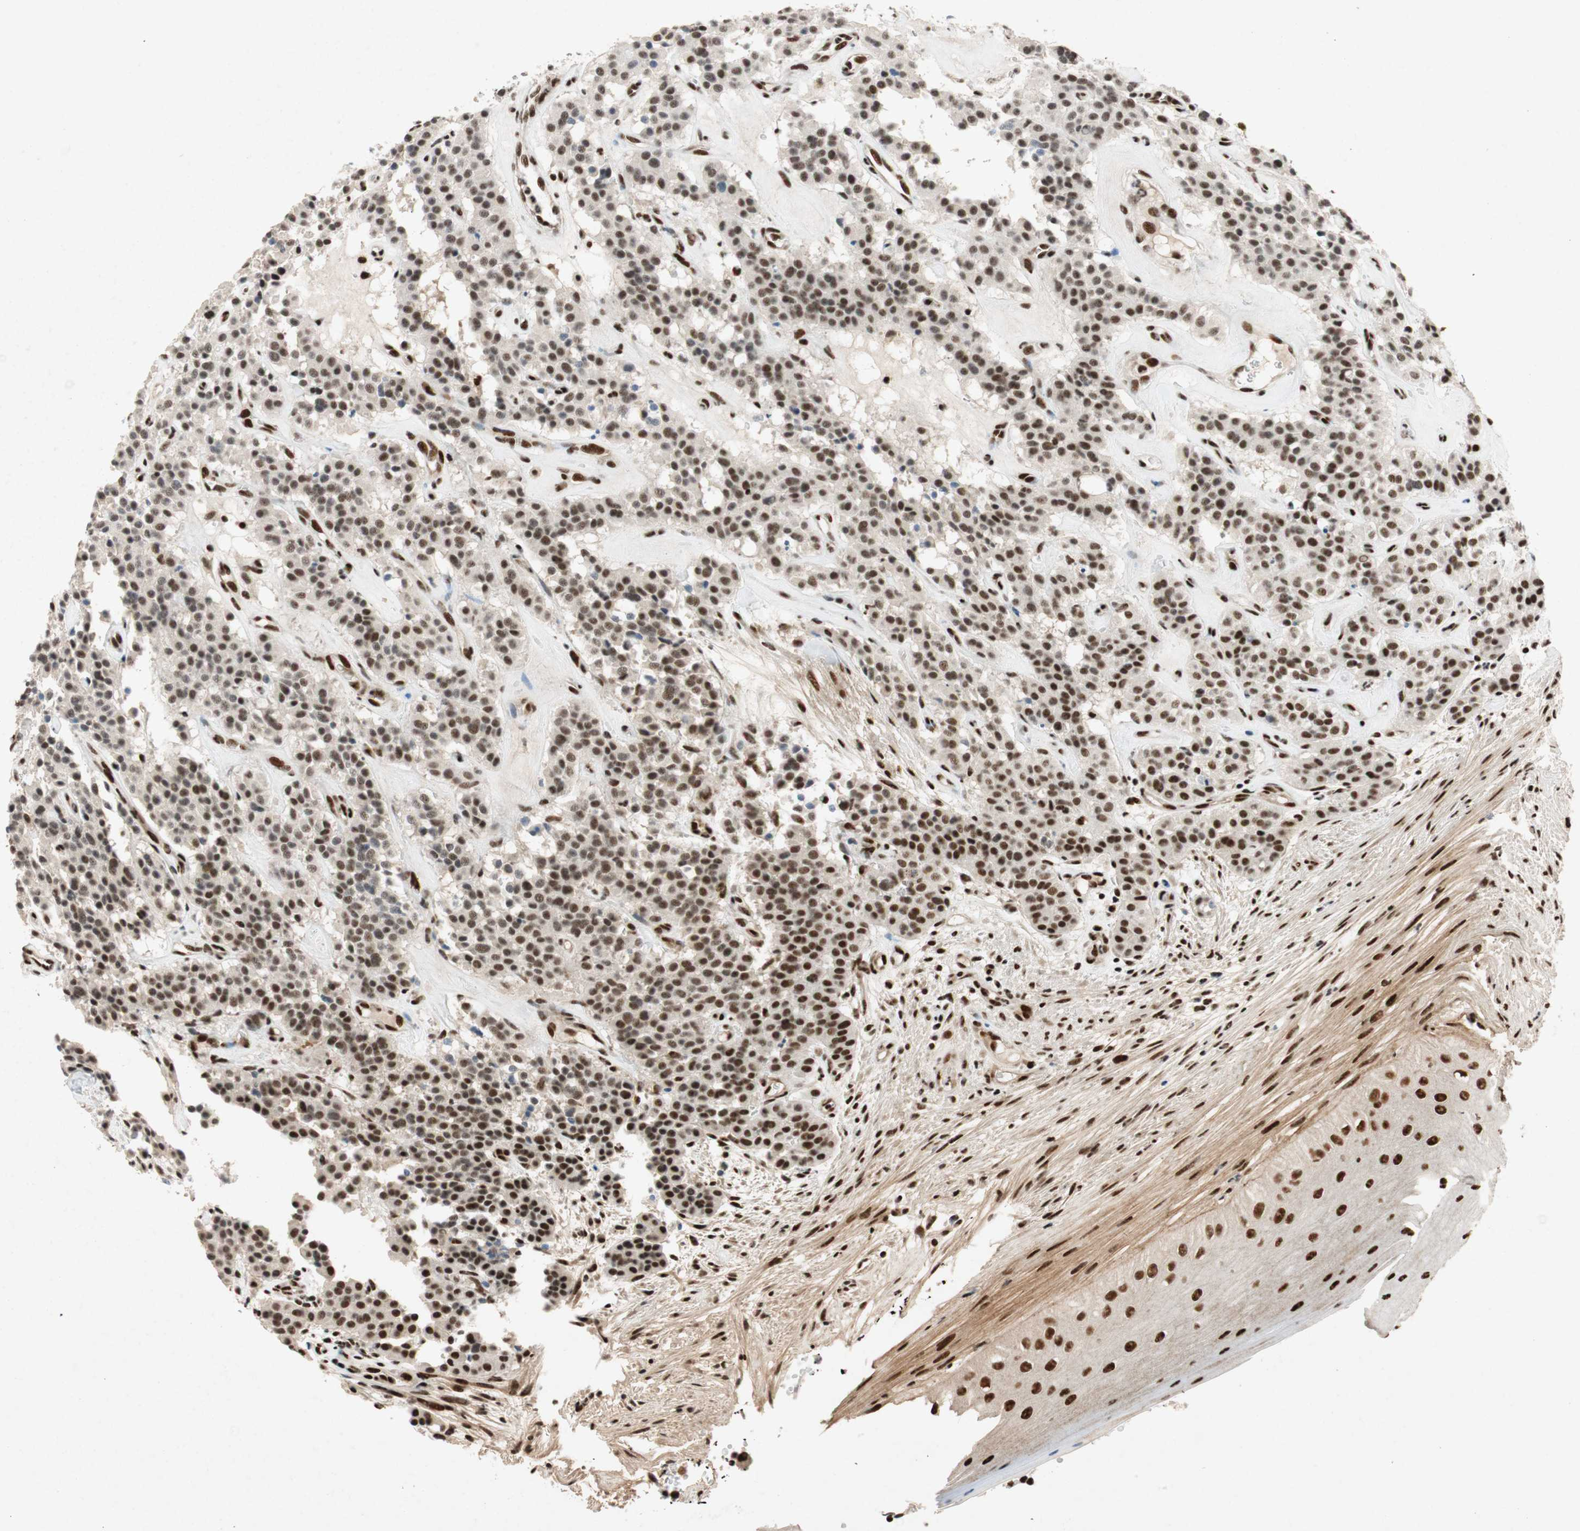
{"staining": {"intensity": "strong", "quantity": "25%-75%", "location": "nuclear"}, "tissue": "carcinoid", "cell_type": "Tumor cells", "image_type": "cancer", "snomed": [{"axis": "morphology", "description": "Carcinoid, malignant, NOS"}, {"axis": "topography", "description": "Lung"}], "caption": "Carcinoid (malignant) tissue shows strong nuclear expression in approximately 25%-75% of tumor cells, visualized by immunohistochemistry.", "gene": "NCBP3", "patient": {"sex": "male", "age": 30}}